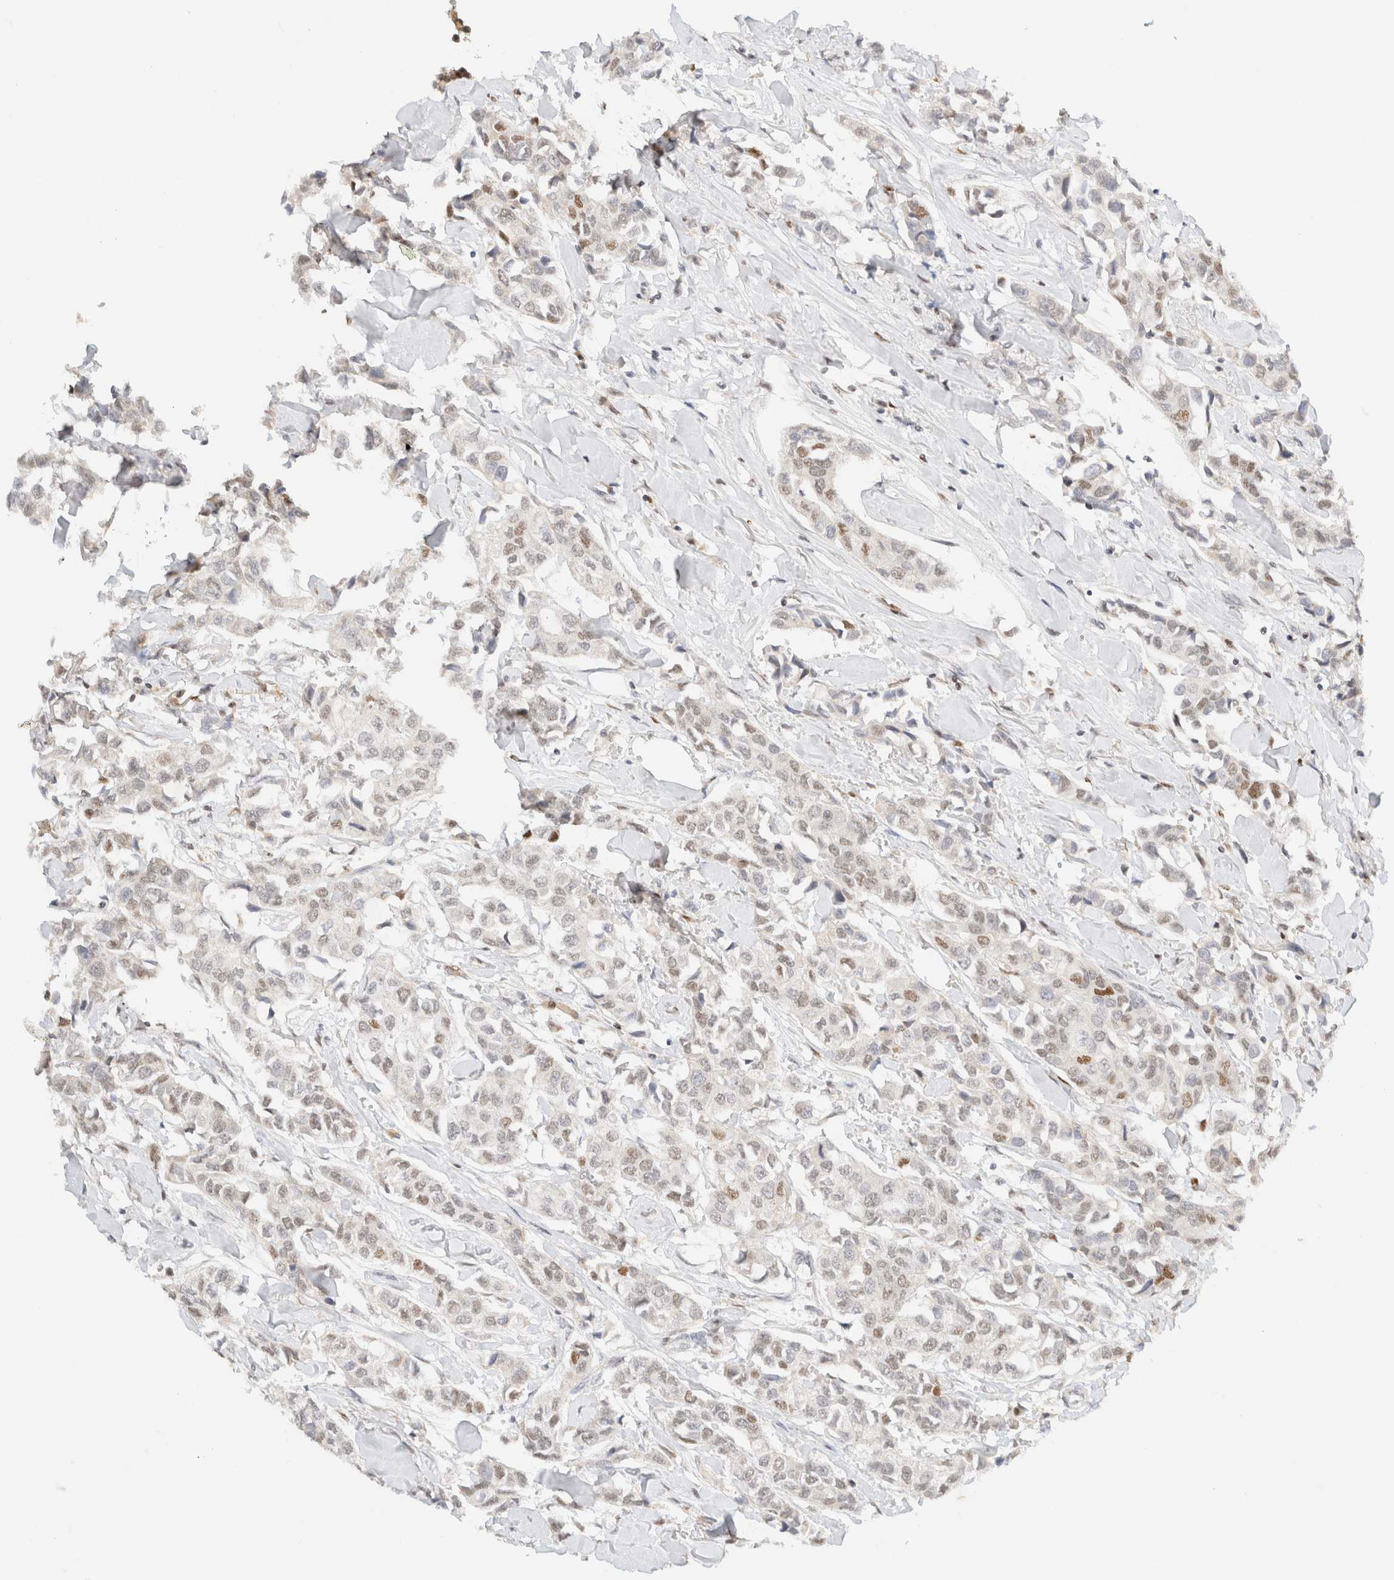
{"staining": {"intensity": "weak", "quantity": "<25%", "location": "nuclear"}, "tissue": "breast cancer", "cell_type": "Tumor cells", "image_type": "cancer", "snomed": [{"axis": "morphology", "description": "Duct carcinoma"}, {"axis": "topography", "description": "Breast"}], "caption": "Photomicrograph shows no protein positivity in tumor cells of breast cancer tissue.", "gene": "DDB2", "patient": {"sex": "female", "age": 80}}